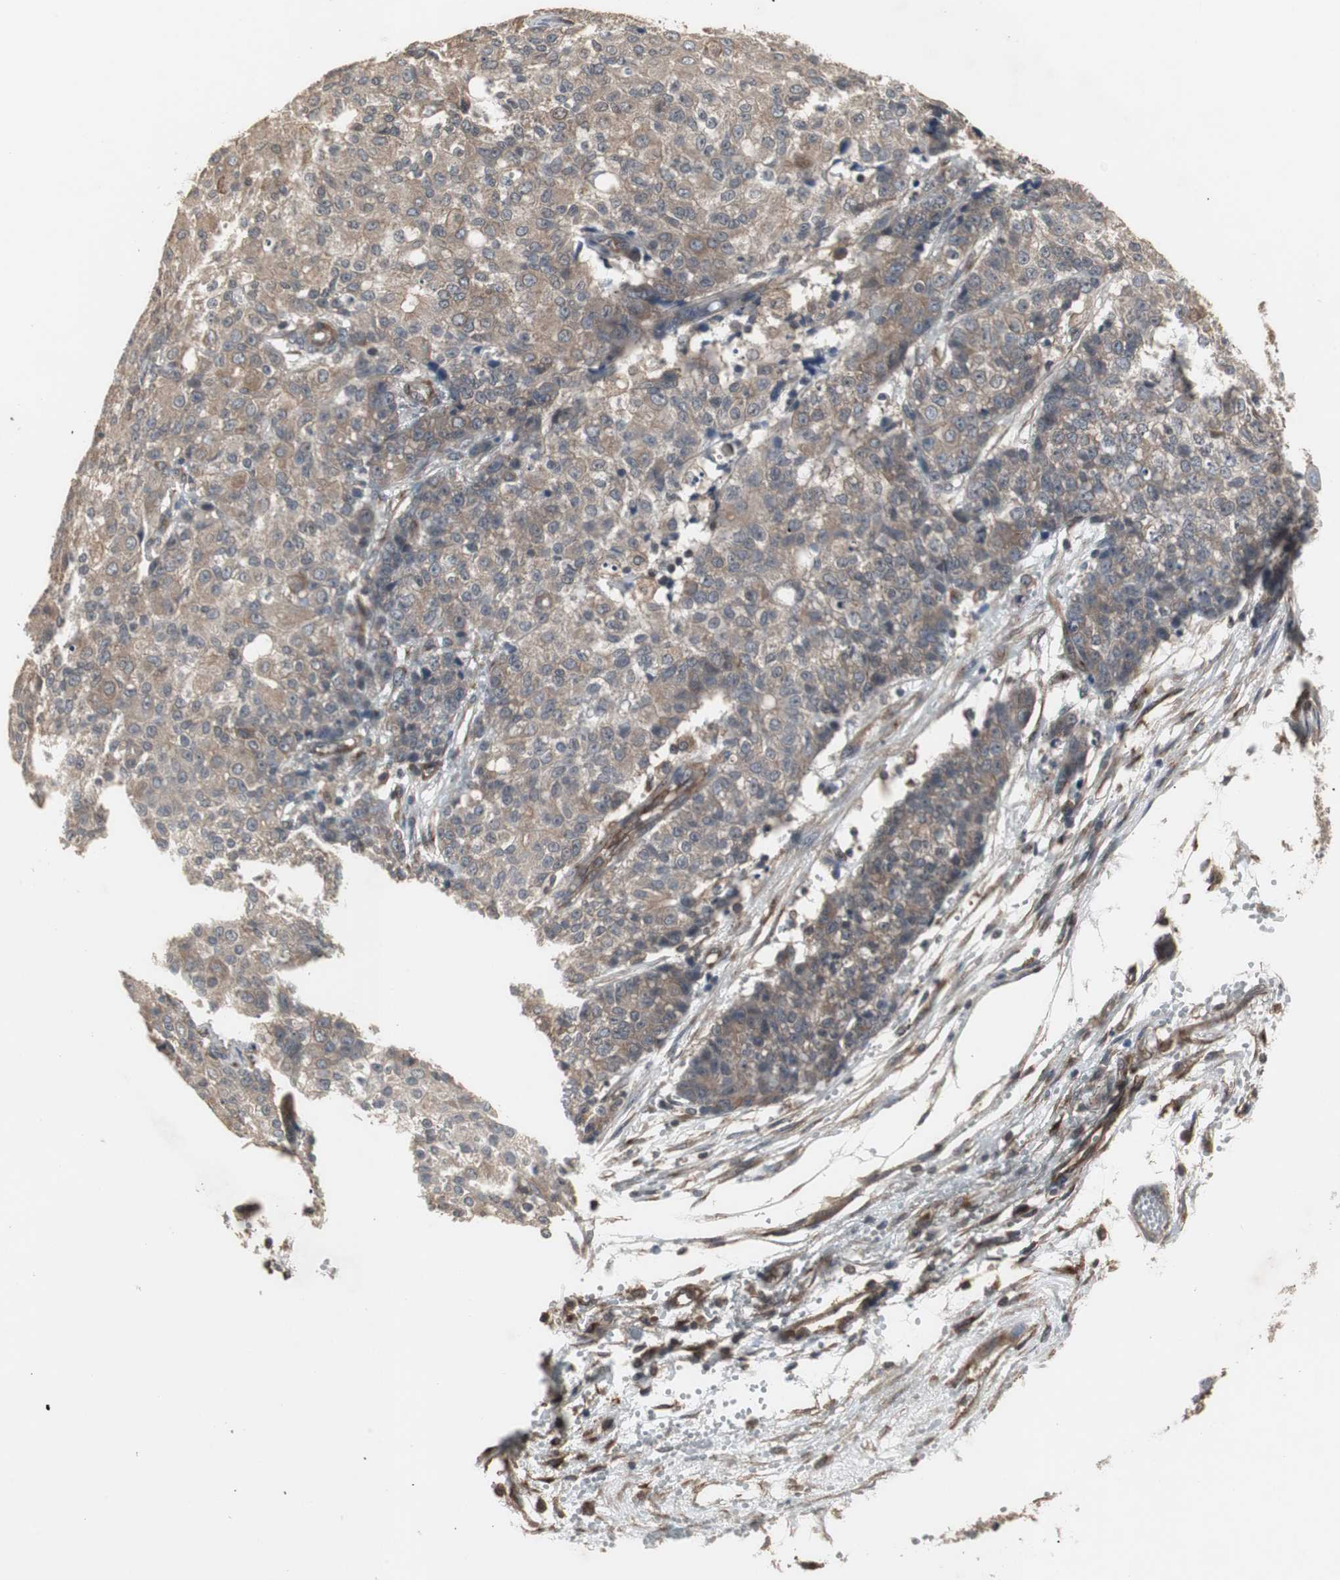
{"staining": {"intensity": "weak", "quantity": ">75%", "location": "cytoplasmic/membranous"}, "tissue": "ovarian cancer", "cell_type": "Tumor cells", "image_type": "cancer", "snomed": [{"axis": "morphology", "description": "Carcinoma, endometroid"}, {"axis": "topography", "description": "Ovary"}], "caption": "Ovarian cancer (endometroid carcinoma) stained for a protein shows weak cytoplasmic/membranous positivity in tumor cells.", "gene": "ATP2B2", "patient": {"sex": "female", "age": 42}}